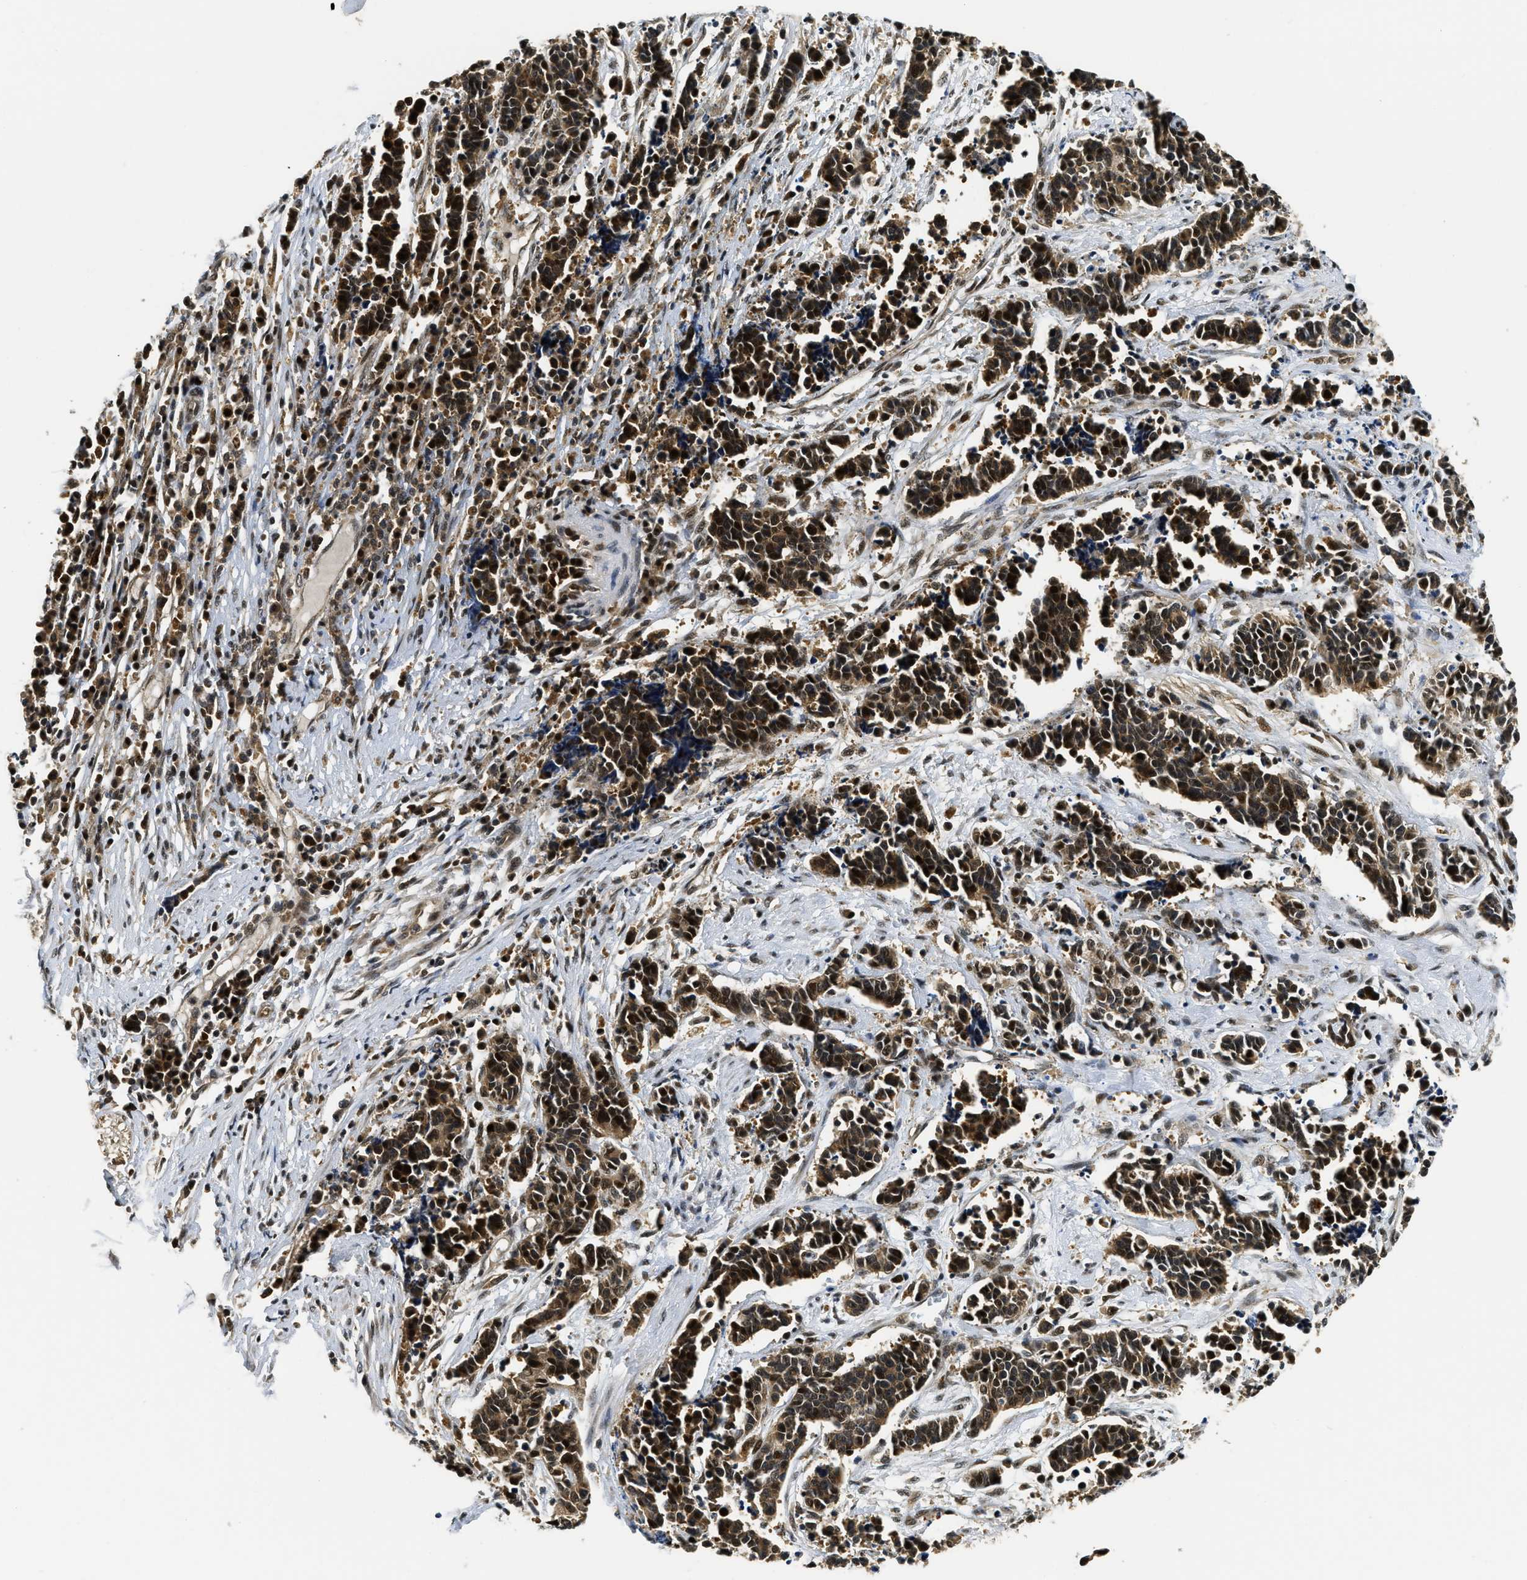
{"staining": {"intensity": "strong", "quantity": ">75%", "location": "cytoplasmic/membranous,nuclear"}, "tissue": "cervical cancer", "cell_type": "Tumor cells", "image_type": "cancer", "snomed": [{"axis": "morphology", "description": "Squamous cell carcinoma, NOS"}, {"axis": "topography", "description": "Cervix"}], "caption": "Tumor cells demonstrate strong cytoplasmic/membranous and nuclear staining in about >75% of cells in cervical cancer (squamous cell carcinoma).", "gene": "ADSL", "patient": {"sex": "female", "age": 35}}